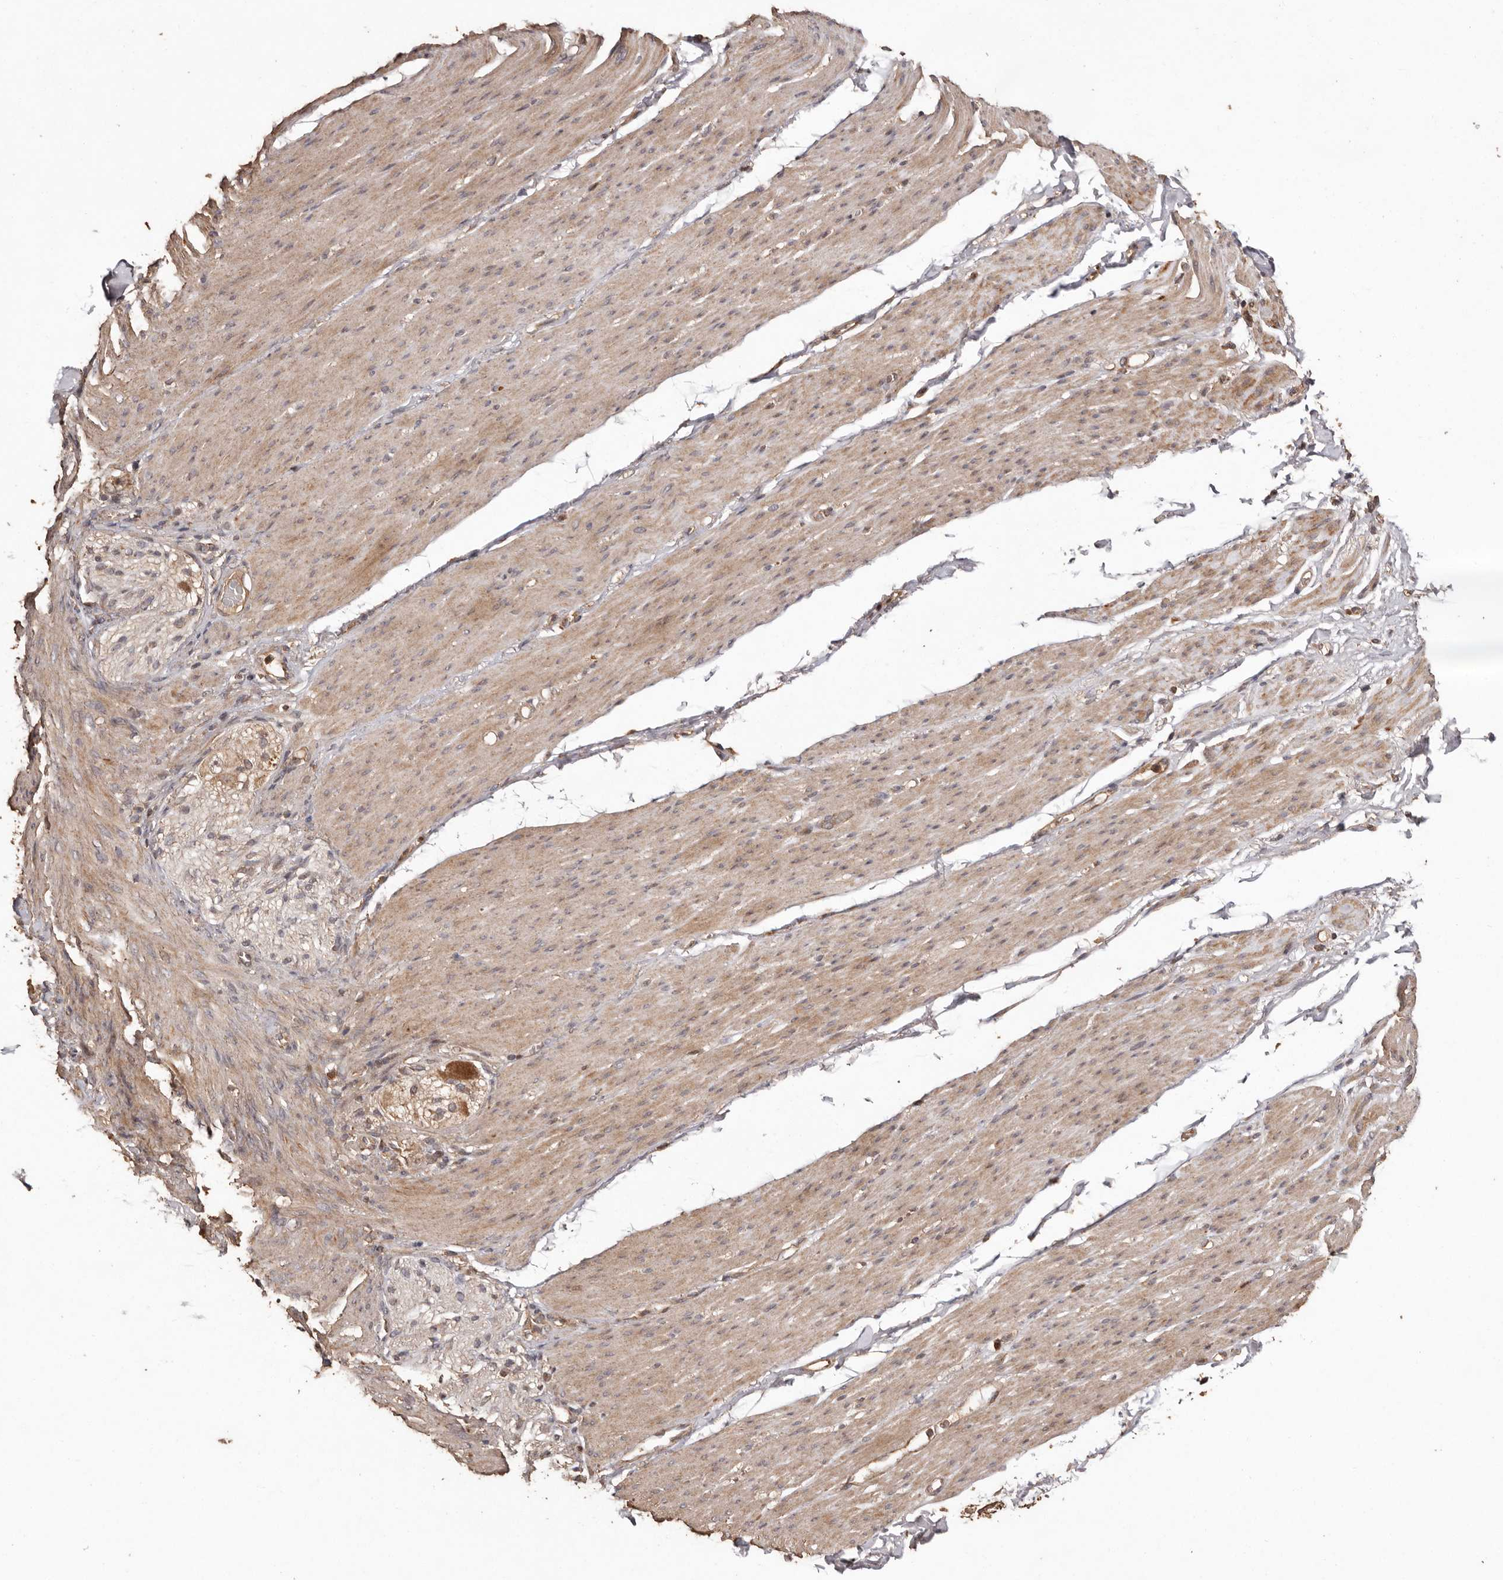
{"staining": {"intensity": "moderate", "quantity": "25%-75%", "location": "cytoplasmic/membranous"}, "tissue": "smooth muscle", "cell_type": "Smooth muscle cells", "image_type": "normal", "snomed": [{"axis": "morphology", "description": "Normal tissue, NOS"}, {"axis": "topography", "description": "Colon"}, {"axis": "topography", "description": "Peripheral nerve tissue"}], "caption": "The photomicrograph demonstrates staining of benign smooth muscle, revealing moderate cytoplasmic/membranous protein staining (brown color) within smooth muscle cells. The staining was performed using DAB (3,3'-diaminobenzidine), with brown indicating positive protein expression. Nuclei are stained blue with hematoxylin.", "gene": "RWDD1", "patient": {"sex": "female", "age": 61}}